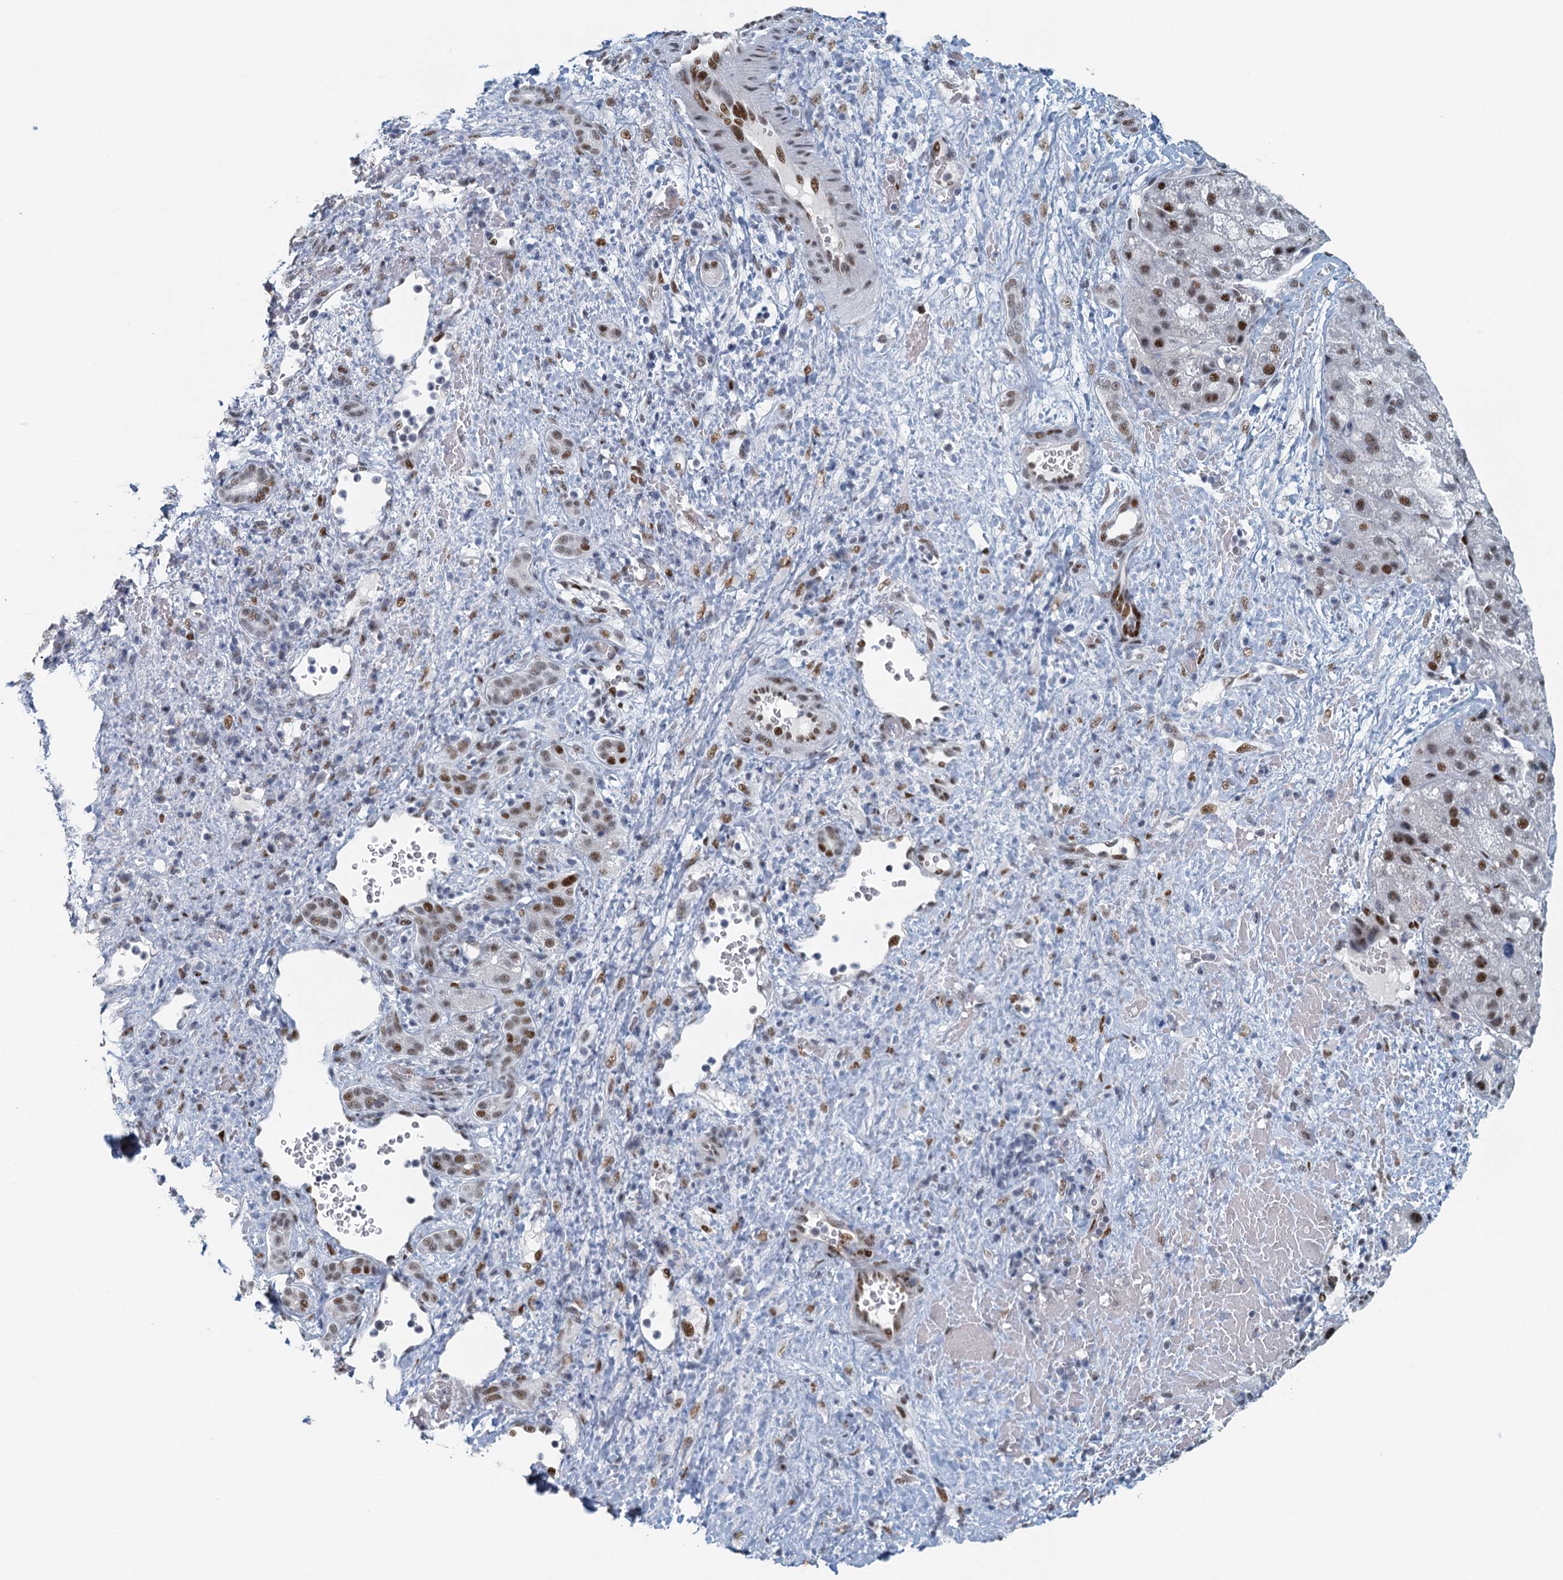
{"staining": {"intensity": "moderate", "quantity": "25%-75%", "location": "nuclear"}, "tissue": "liver cancer", "cell_type": "Tumor cells", "image_type": "cancer", "snomed": [{"axis": "morphology", "description": "Normal tissue, NOS"}, {"axis": "morphology", "description": "Carcinoma, Hepatocellular, NOS"}, {"axis": "topography", "description": "Liver"}], "caption": "A high-resolution photomicrograph shows immunohistochemistry (IHC) staining of hepatocellular carcinoma (liver), which displays moderate nuclear staining in approximately 25%-75% of tumor cells.", "gene": "TTLL9", "patient": {"sex": "male", "age": 57}}